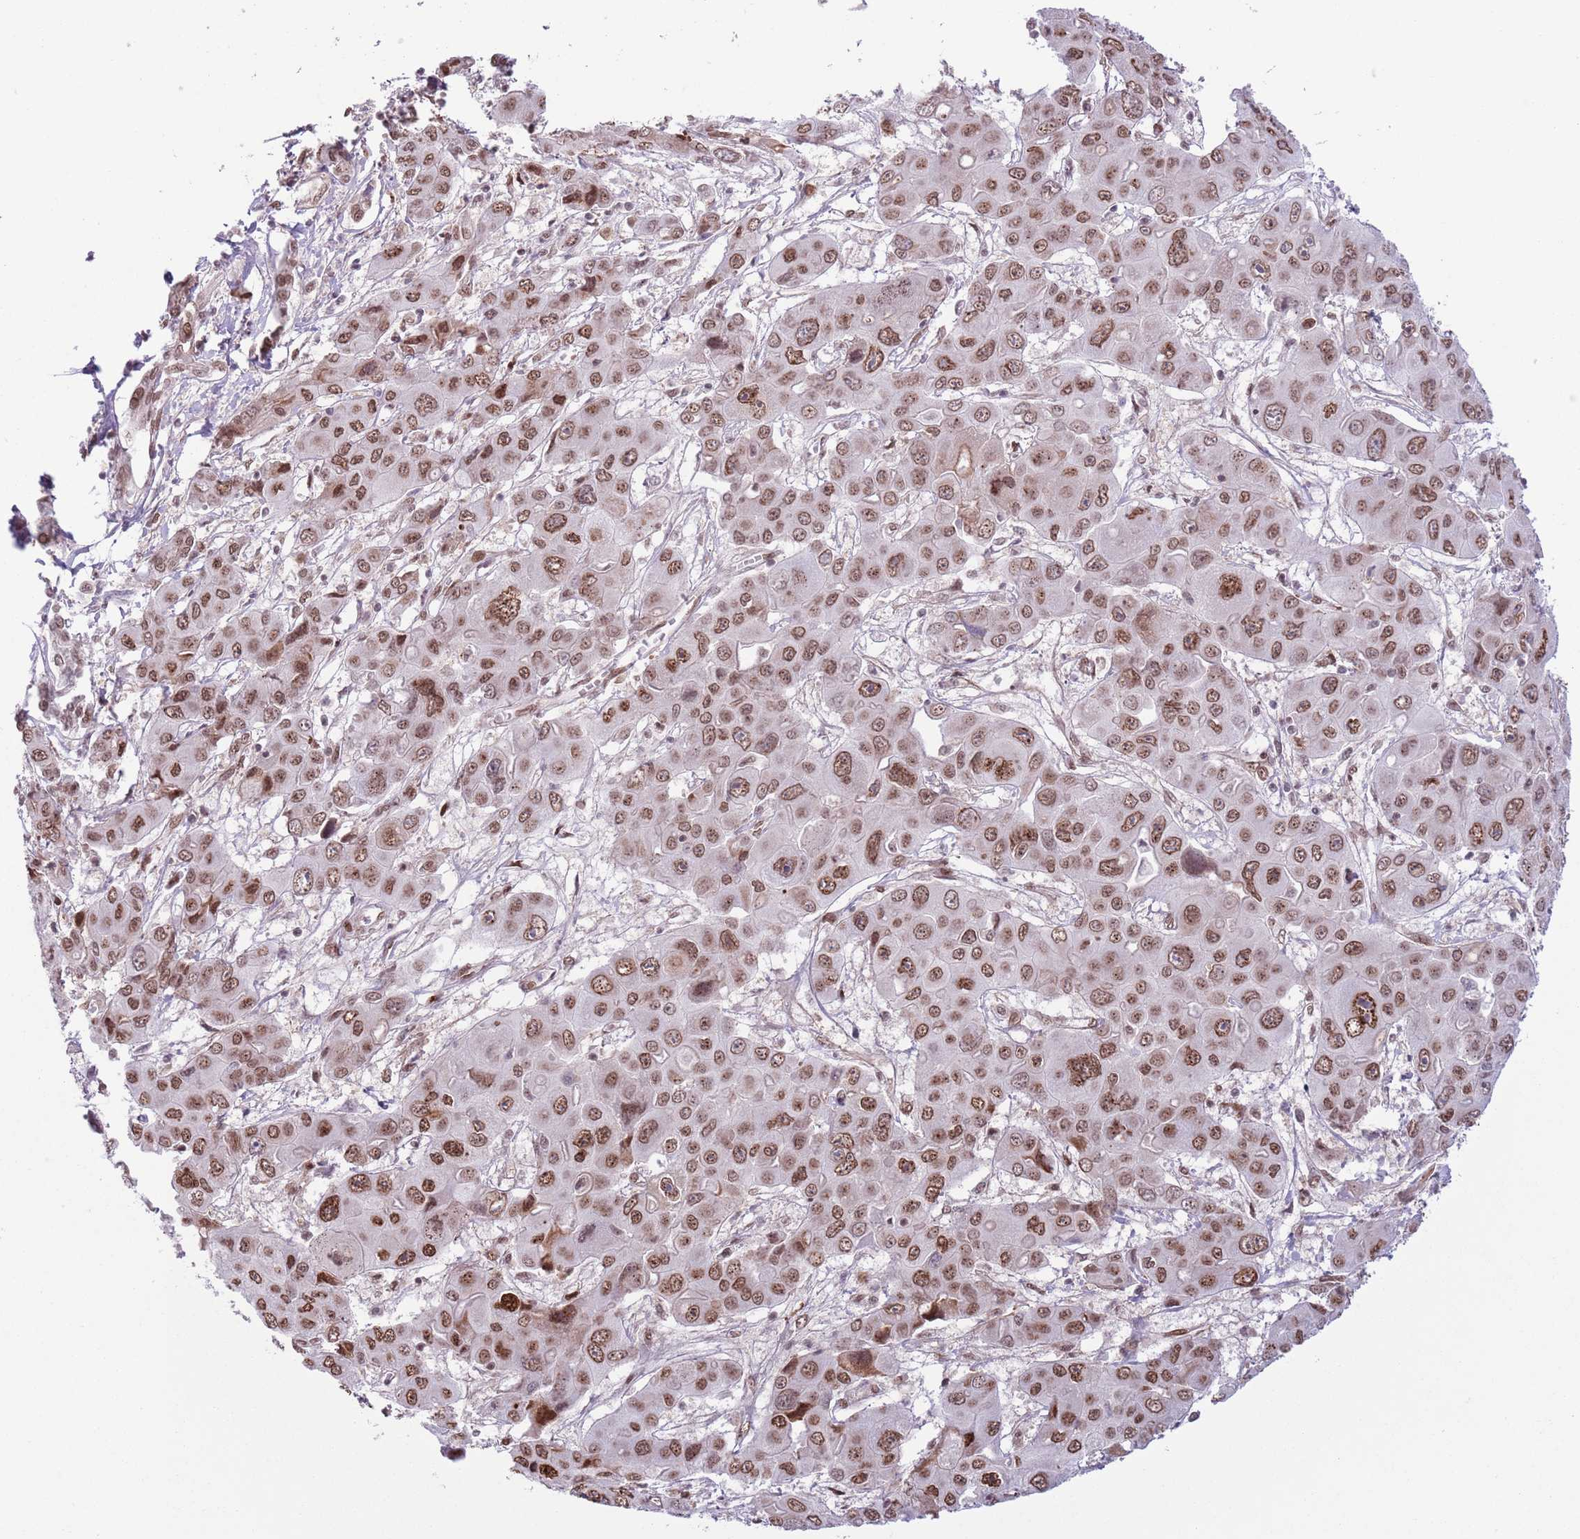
{"staining": {"intensity": "moderate", "quantity": ">75%", "location": "nuclear"}, "tissue": "liver cancer", "cell_type": "Tumor cells", "image_type": "cancer", "snomed": [{"axis": "morphology", "description": "Cholangiocarcinoma"}, {"axis": "topography", "description": "Liver"}], "caption": "Protein expression analysis of human liver cholangiocarcinoma reveals moderate nuclear expression in approximately >75% of tumor cells.", "gene": "SIPA1L3", "patient": {"sex": "male", "age": 67}}